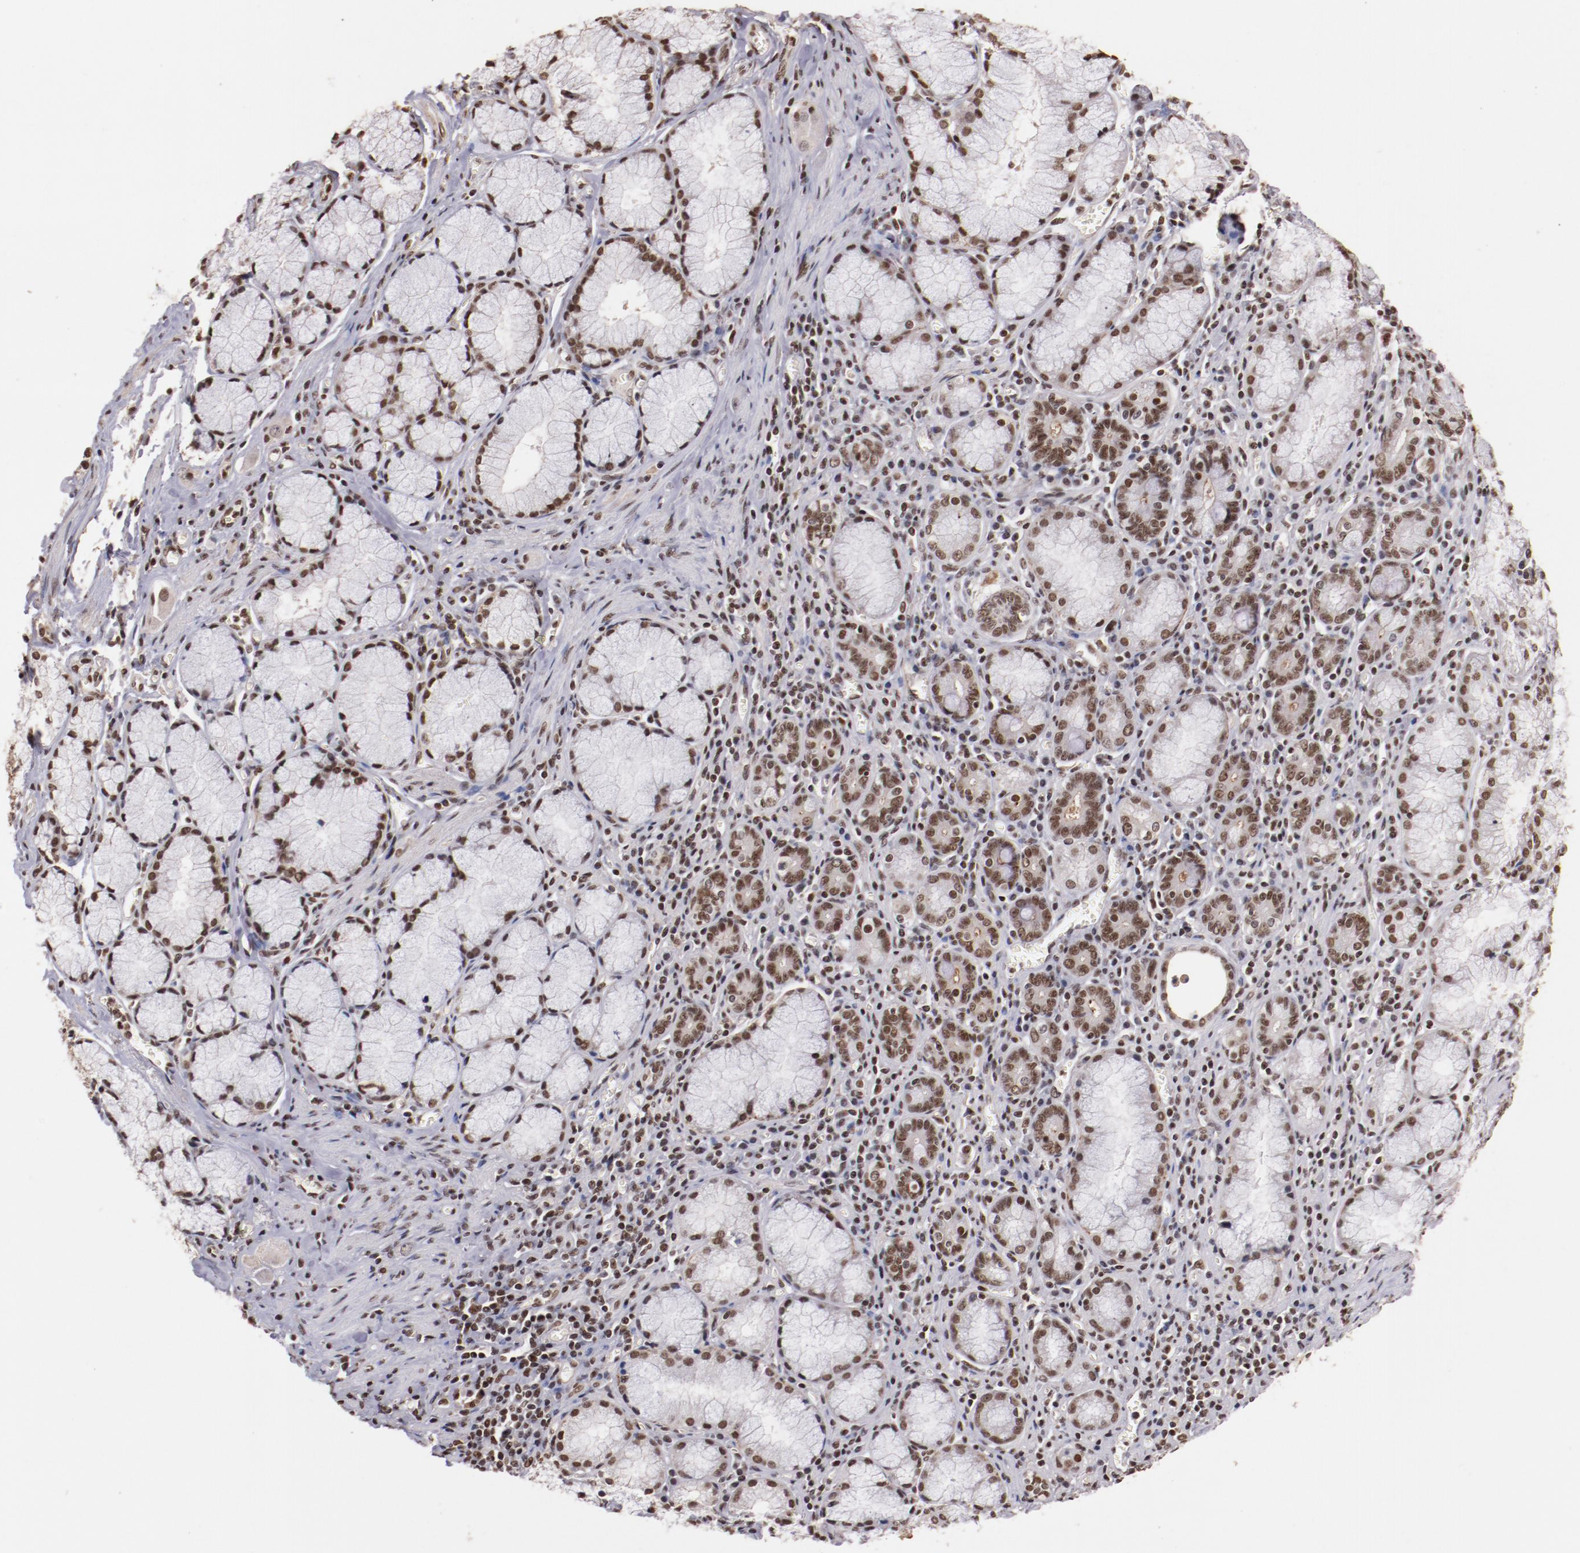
{"staining": {"intensity": "moderate", "quantity": ">75%", "location": "nuclear"}, "tissue": "pancreatic cancer", "cell_type": "Tumor cells", "image_type": "cancer", "snomed": [{"axis": "morphology", "description": "Adenocarcinoma, NOS"}, {"axis": "topography", "description": "Pancreas"}], "caption": "This is a micrograph of immunohistochemistry staining of adenocarcinoma (pancreatic), which shows moderate positivity in the nuclear of tumor cells.", "gene": "STAG2", "patient": {"sex": "male", "age": 77}}